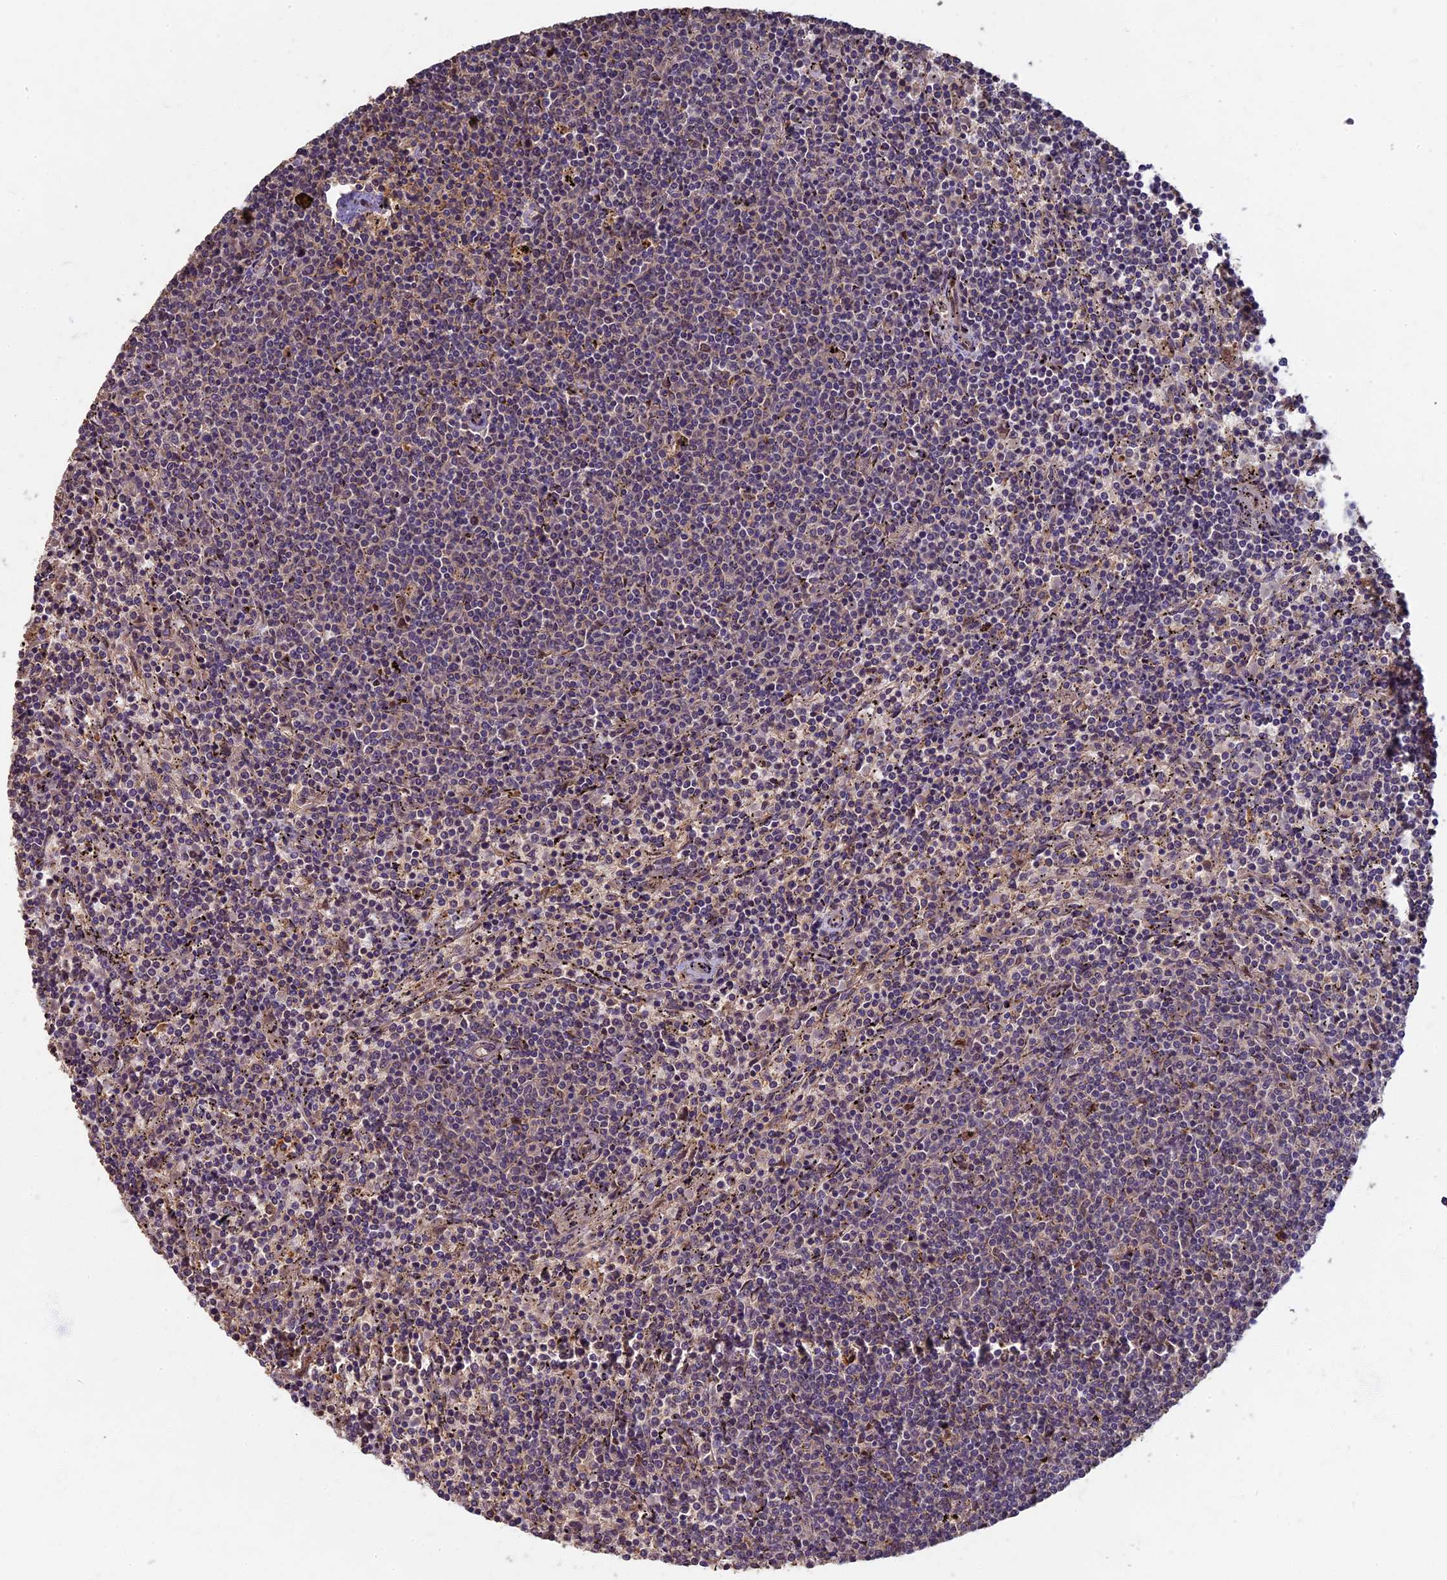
{"staining": {"intensity": "negative", "quantity": "none", "location": "none"}, "tissue": "lymphoma", "cell_type": "Tumor cells", "image_type": "cancer", "snomed": [{"axis": "morphology", "description": "Malignant lymphoma, non-Hodgkin's type, Low grade"}, {"axis": "topography", "description": "Spleen"}], "caption": "Tumor cells are negative for protein expression in human lymphoma.", "gene": "RSPH3", "patient": {"sex": "female", "age": 50}}